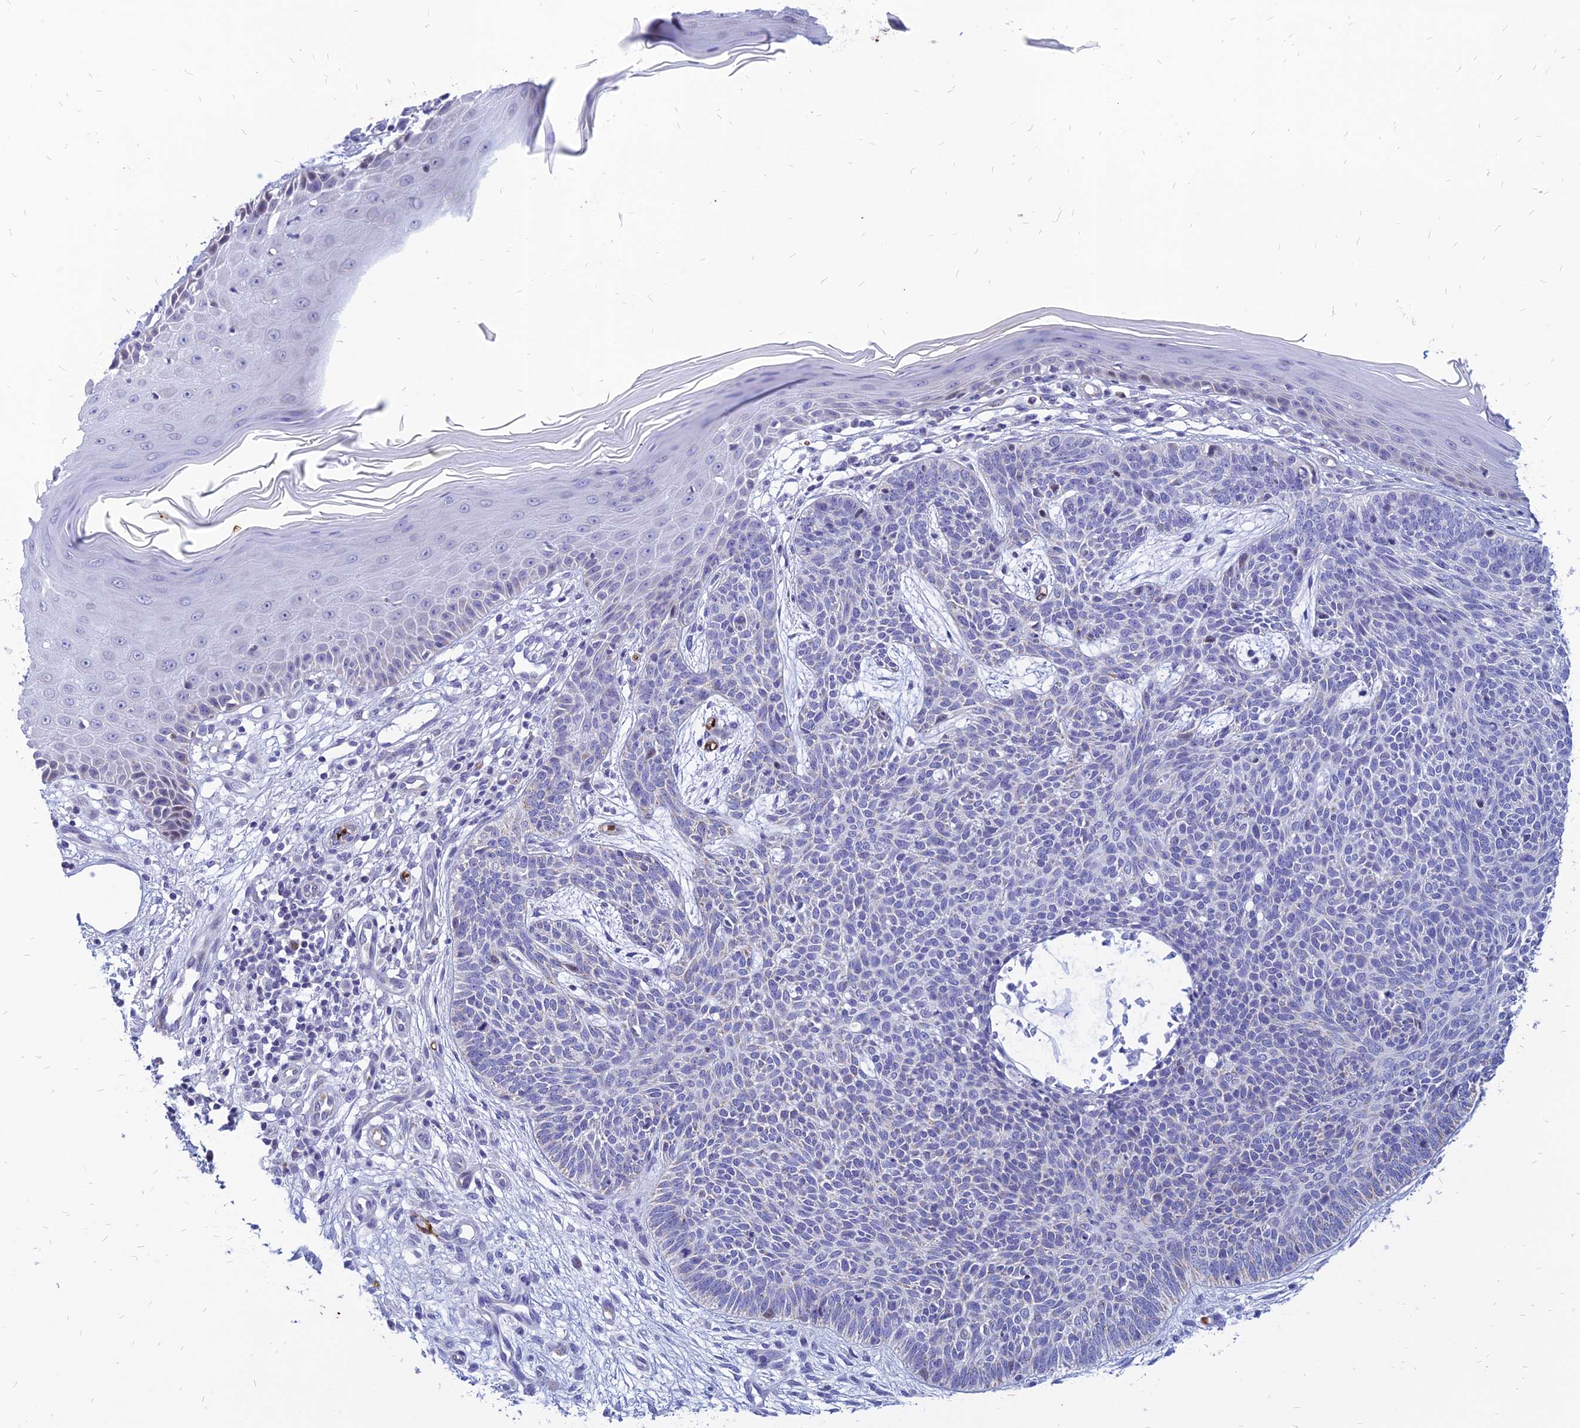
{"staining": {"intensity": "negative", "quantity": "none", "location": "none"}, "tissue": "skin cancer", "cell_type": "Tumor cells", "image_type": "cancer", "snomed": [{"axis": "morphology", "description": "Basal cell carcinoma"}, {"axis": "topography", "description": "Skin"}], "caption": "Tumor cells are negative for protein expression in human skin cancer. (Immunohistochemistry (ihc), brightfield microscopy, high magnification).", "gene": "HHAT", "patient": {"sex": "female", "age": 66}}